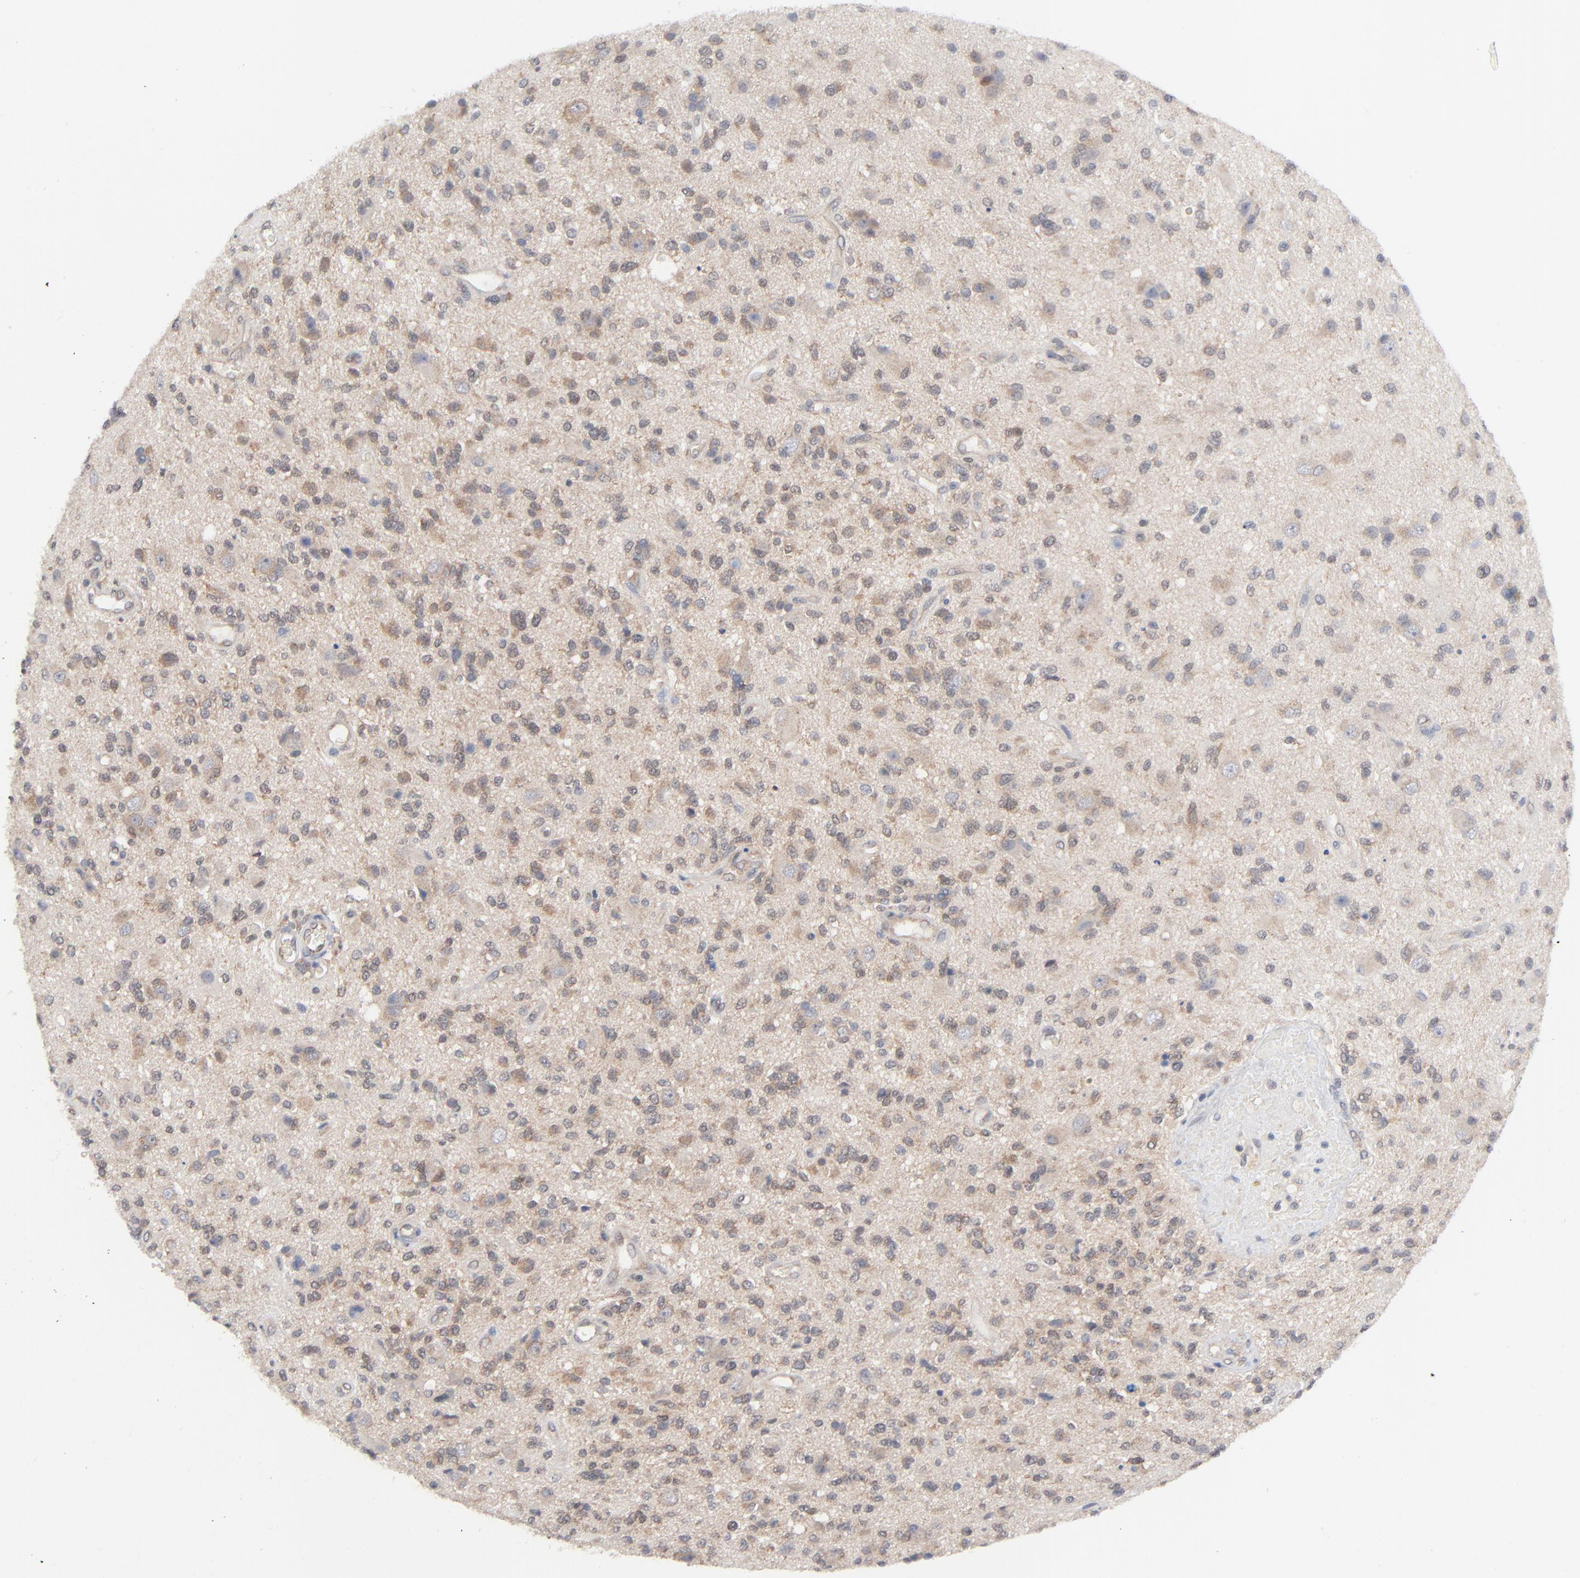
{"staining": {"intensity": "weak", "quantity": "25%-75%", "location": "cytoplasmic/membranous"}, "tissue": "glioma", "cell_type": "Tumor cells", "image_type": "cancer", "snomed": [{"axis": "morphology", "description": "Normal tissue, NOS"}, {"axis": "morphology", "description": "Glioma, malignant, High grade"}, {"axis": "topography", "description": "Cerebral cortex"}], "caption": "Glioma tissue reveals weak cytoplasmic/membranous staining in about 25%-75% of tumor cells, visualized by immunohistochemistry.", "gene": "RPS6KB1", "patient": {"sex": "male", "age": 75}}